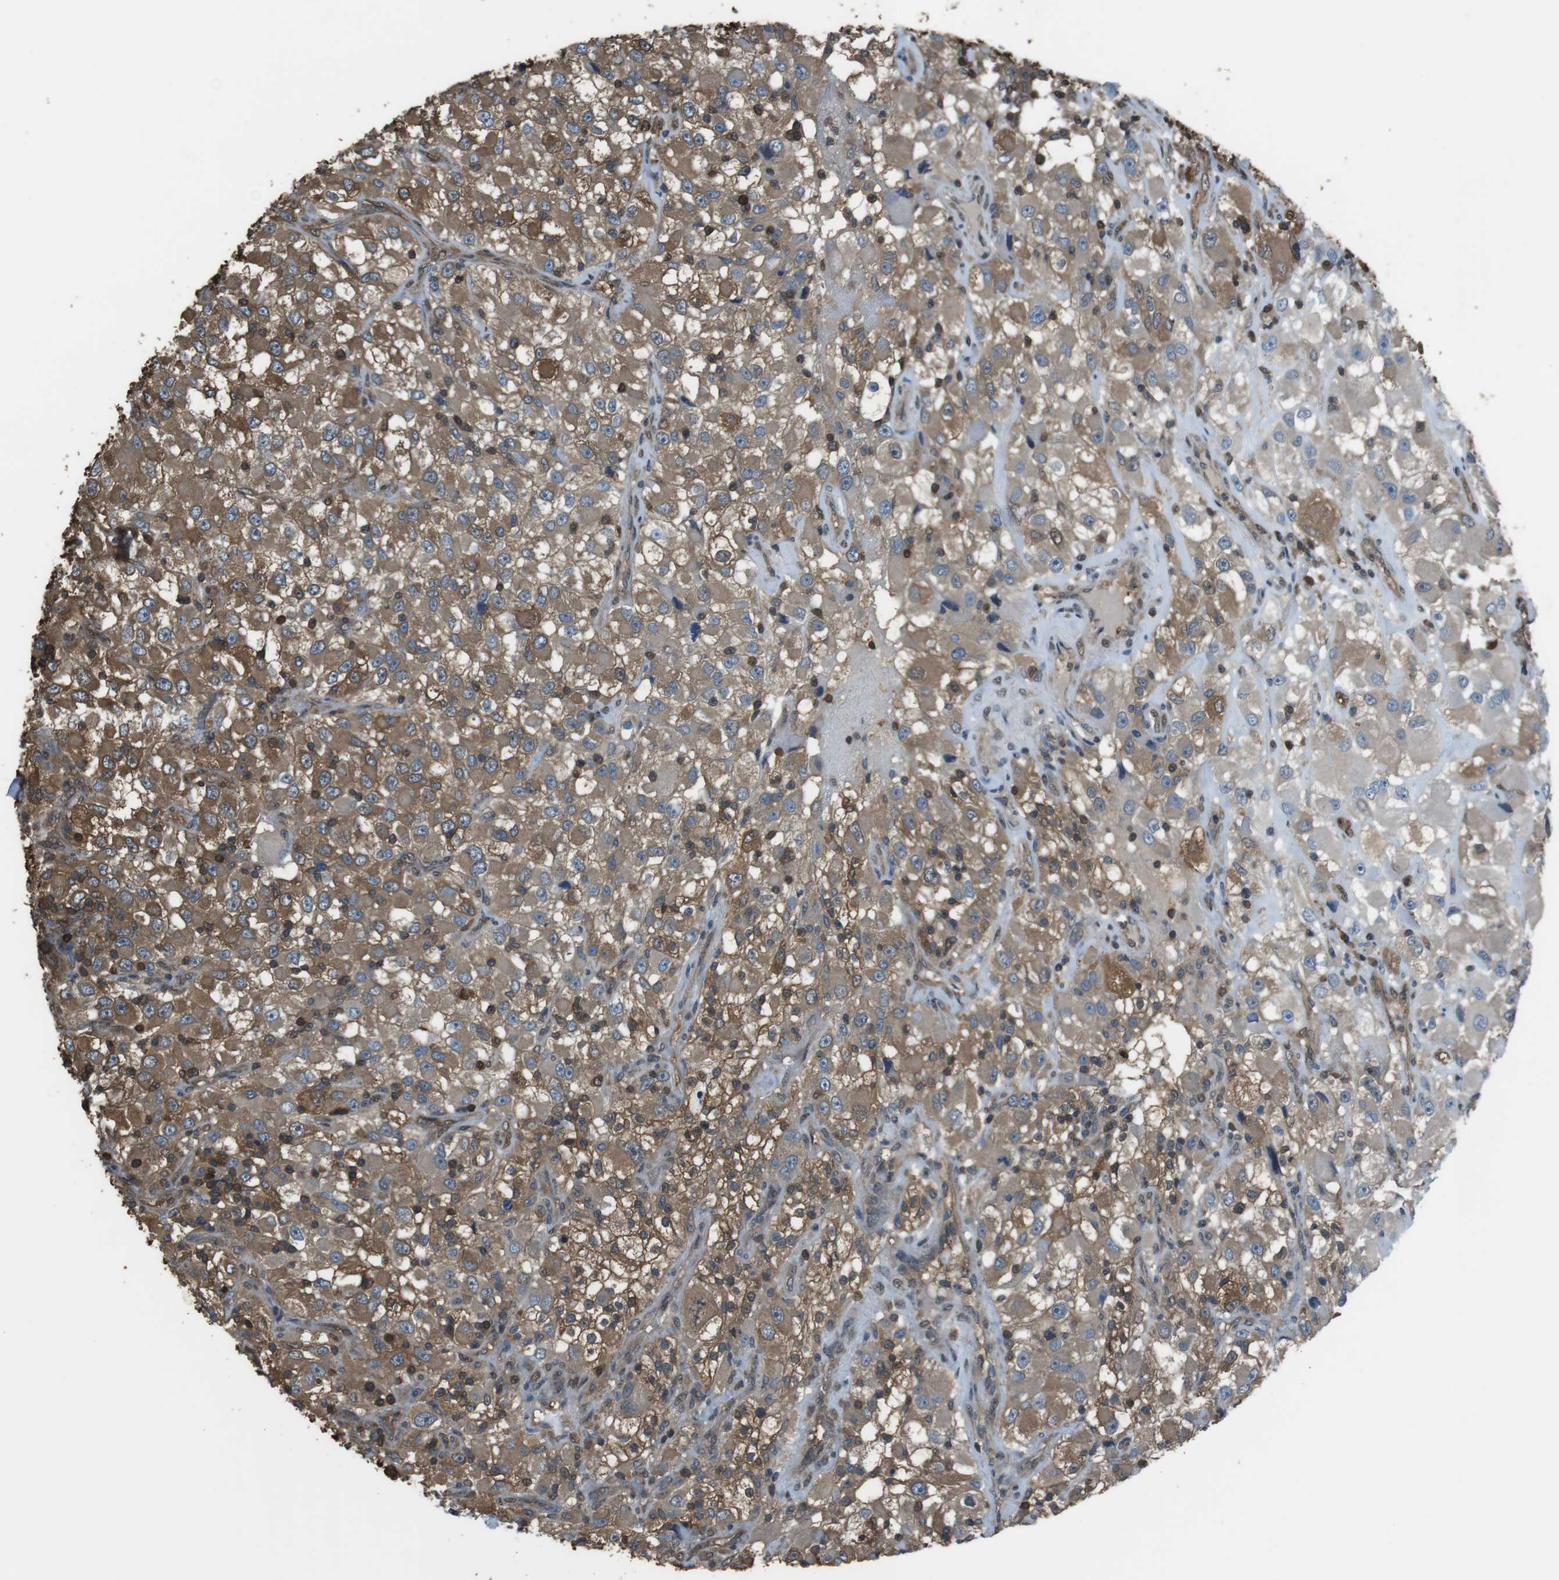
{"staining": {"intensity": "moderate", "quantity": ">75%", "location": "cytoplasmic/membranous"}, "tissue": "renal cancer", "cell_type": "Tumor cells", "image_type": "cancer", "snomed": [{"axis": "morphology", "description": "Adenocarcinoma, NOS"}, {"axis": "topography", "description": "Kidney"}], "caption": "Adenocarcinoma (renal) tissue exhibits moderate cytoplasmic/membranous expression in about >75% of tumor cells The protein of interest is stained brown, and the nuclei are stained in blue (DAB IHC with brightfield microscopy, high magnification).", "gene": "TWSG1", "patient": {"sex": "female", "age": 52}}